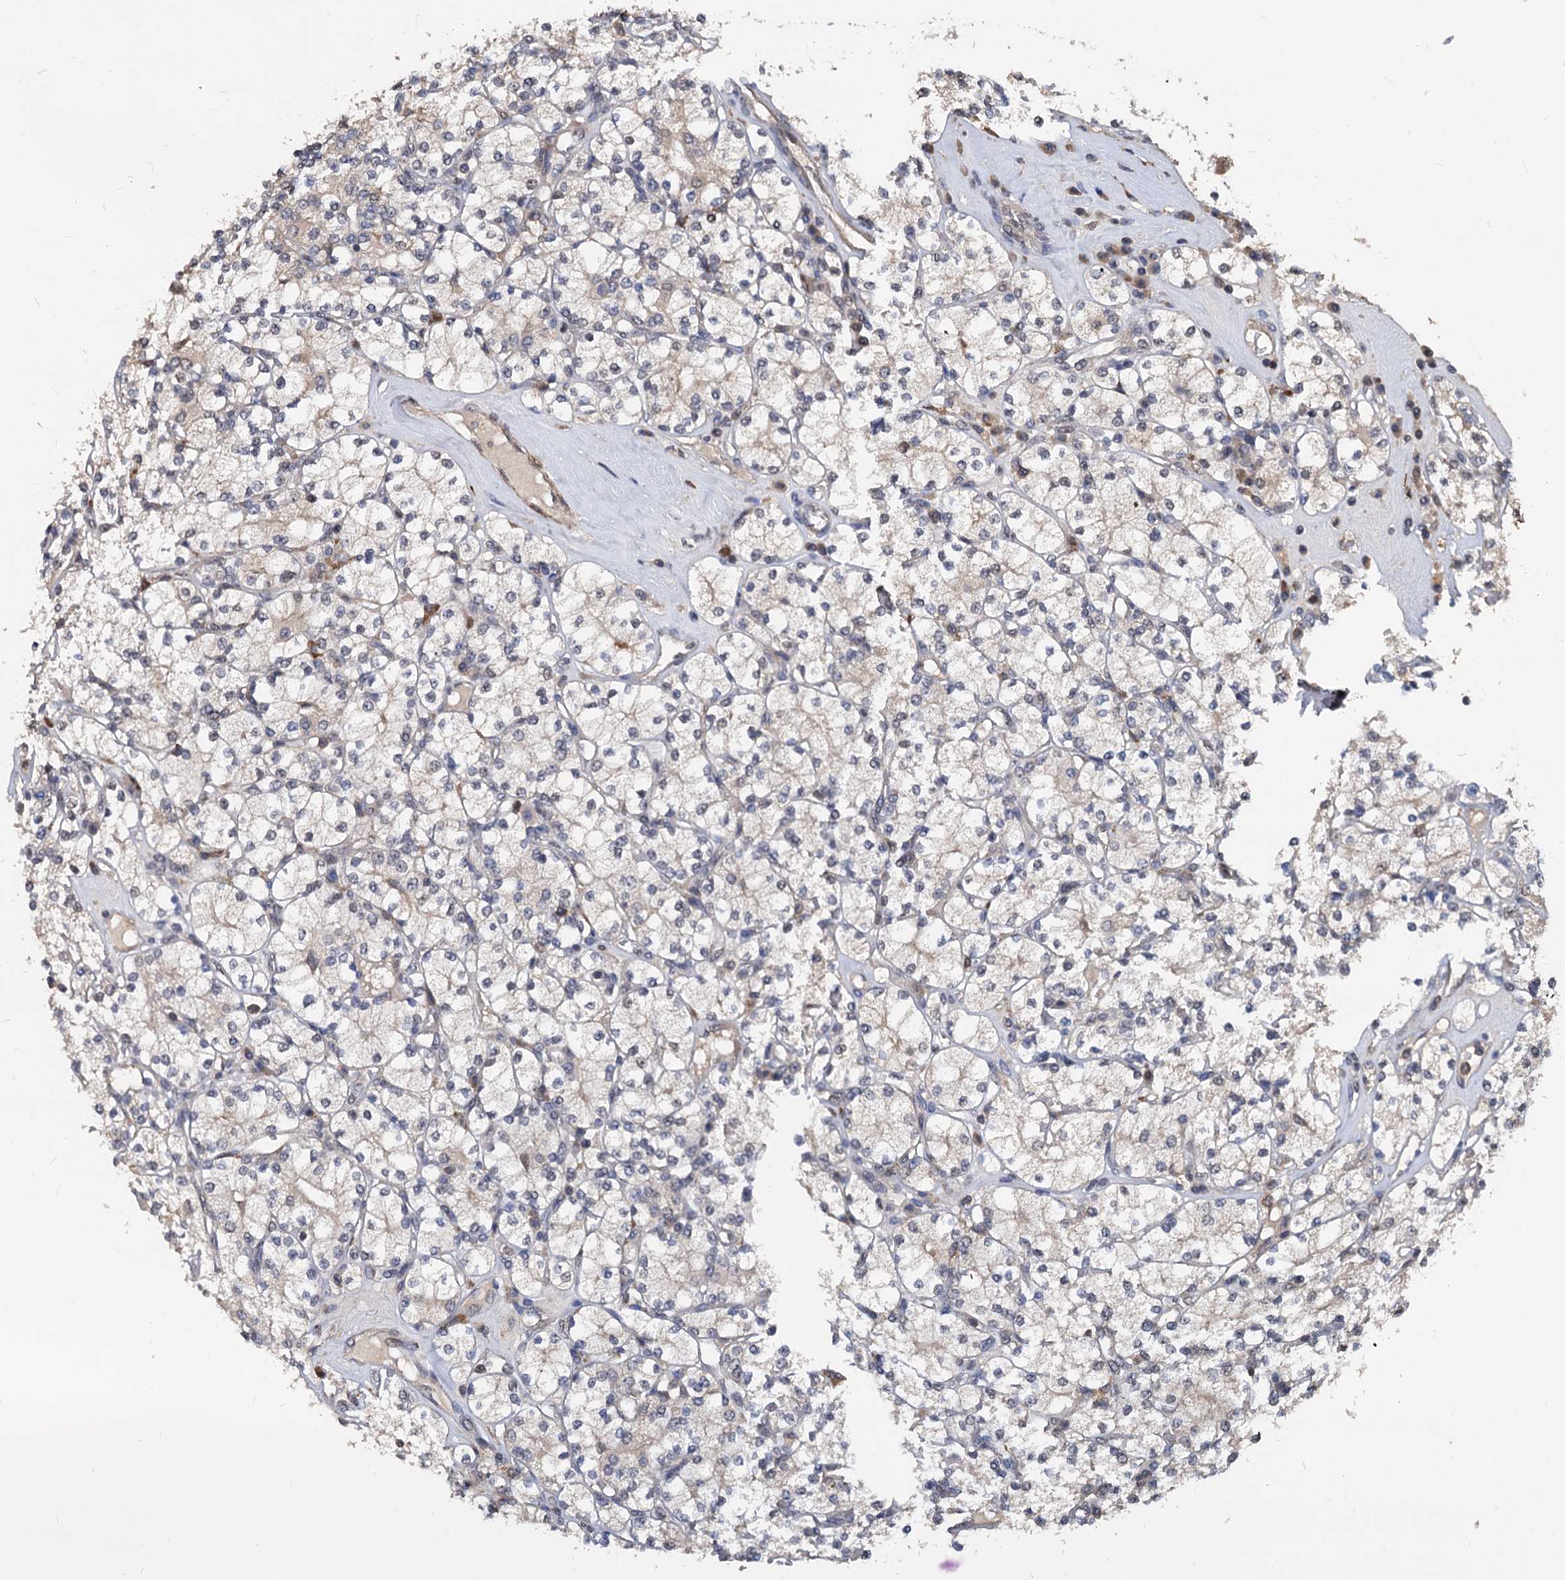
{"staining": {"intensity": "weak", "quantity": "<25%", "location": "cytoplasmic/membranous,nuclear"}, "tissue": "renal cancer", "cell_type": "Tumor cells", "image_type": "cancer", "snomed": [{"axis": "morphology", "description": "Adenocarcinoma, NOS"}, {"axis": "topography", "description": "Kidney"}], "caption": "Immunohistochemistry (IHC) of human renal cancer displays no staining in tumor cells. (Stains: DAB (3,3'-diaminobenzidine) immunohistochemistry (IHC) with hematoxylin counter stain, Microscopy: brightfield microscopy at high magnification).", "gene": "PSMD4", "patient": {"sex": "male", "age": 77}}